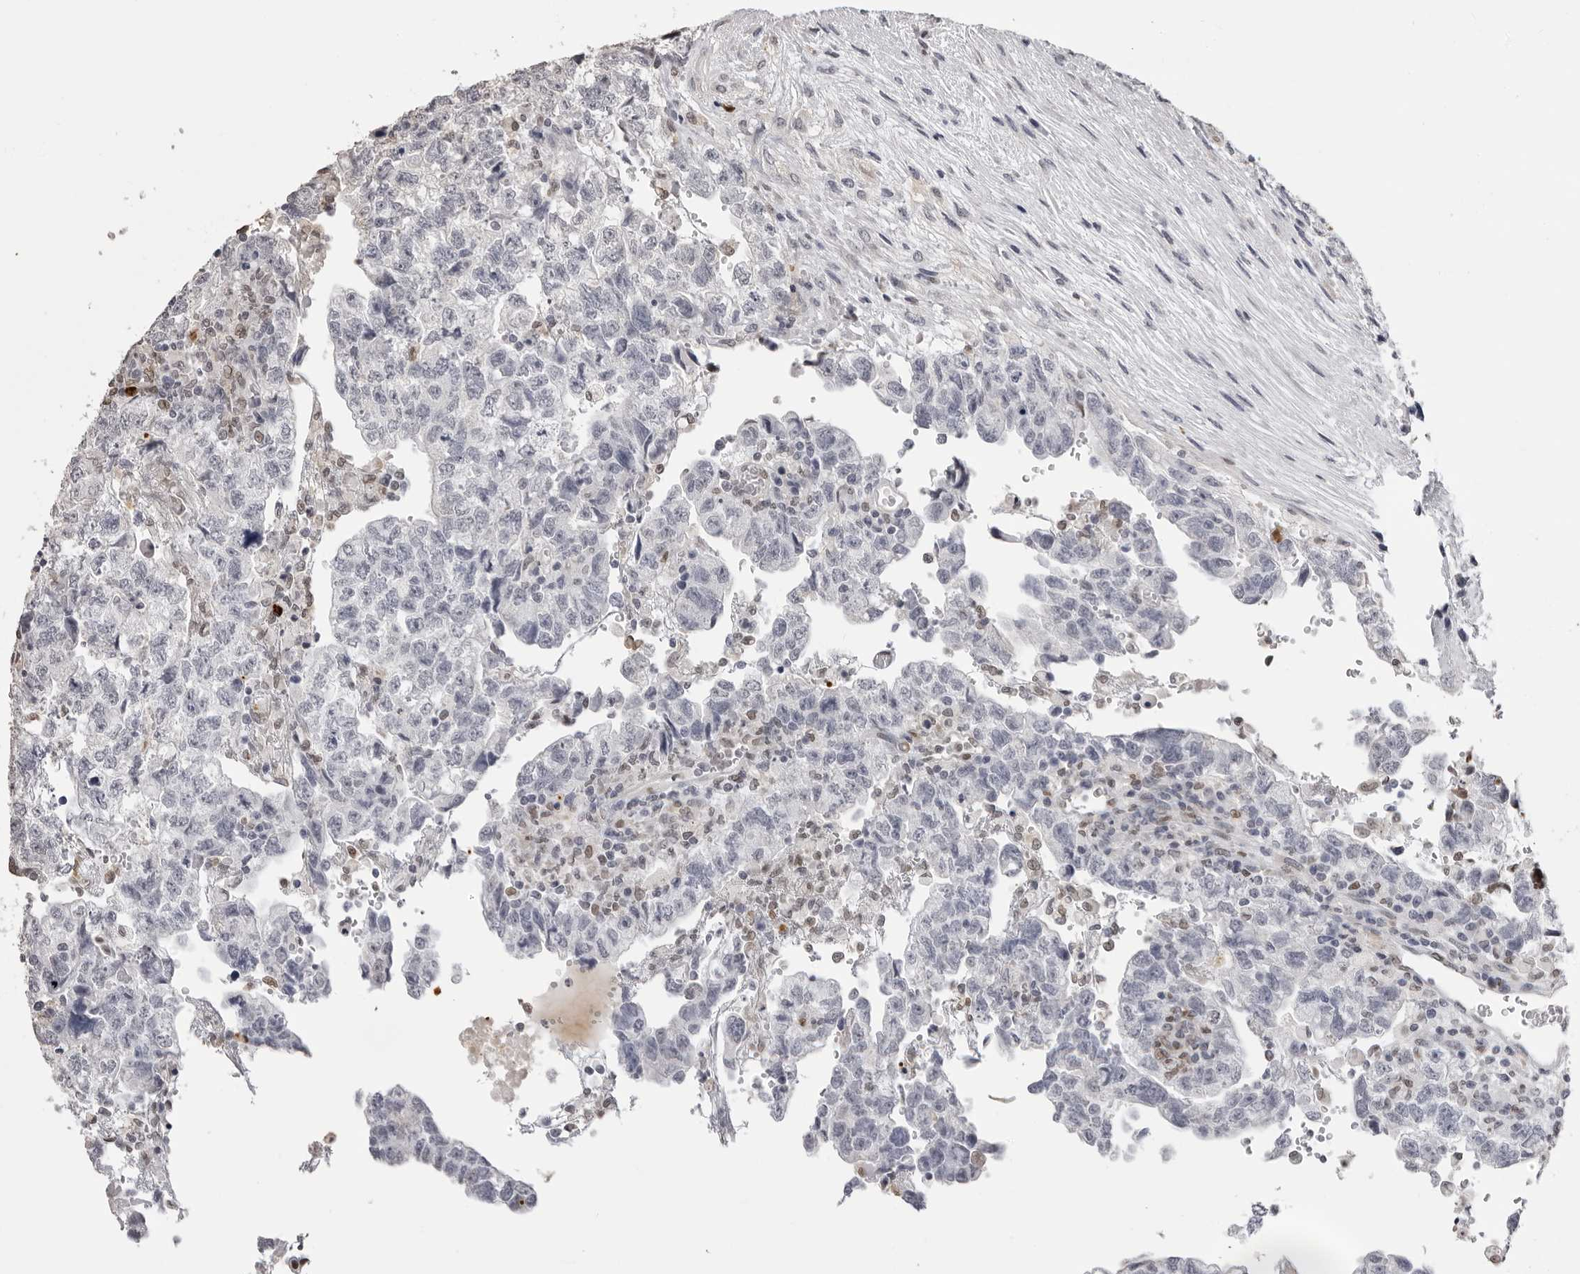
{"staining": {"intensity": "negative", "quantity": "none", "location": "none"}, "tissue": "testis cancer", "cell_type": "Tumor cells", "image_type": "cancer", "snomed": [{"axis": "morphology", "description": "Normal tissue, NOS"}, {"axis": "morphology", "description": "Carcinoma, Embryonal, NOS"}, {"axis": "topography", "description": "Testis"}], "caption": "This is an IHC micrograph of human testis embryonal carcinoma. There is no staining in tumor cells.", "gene": "IL31", "patient": {"sex": "male", "age": 36}}